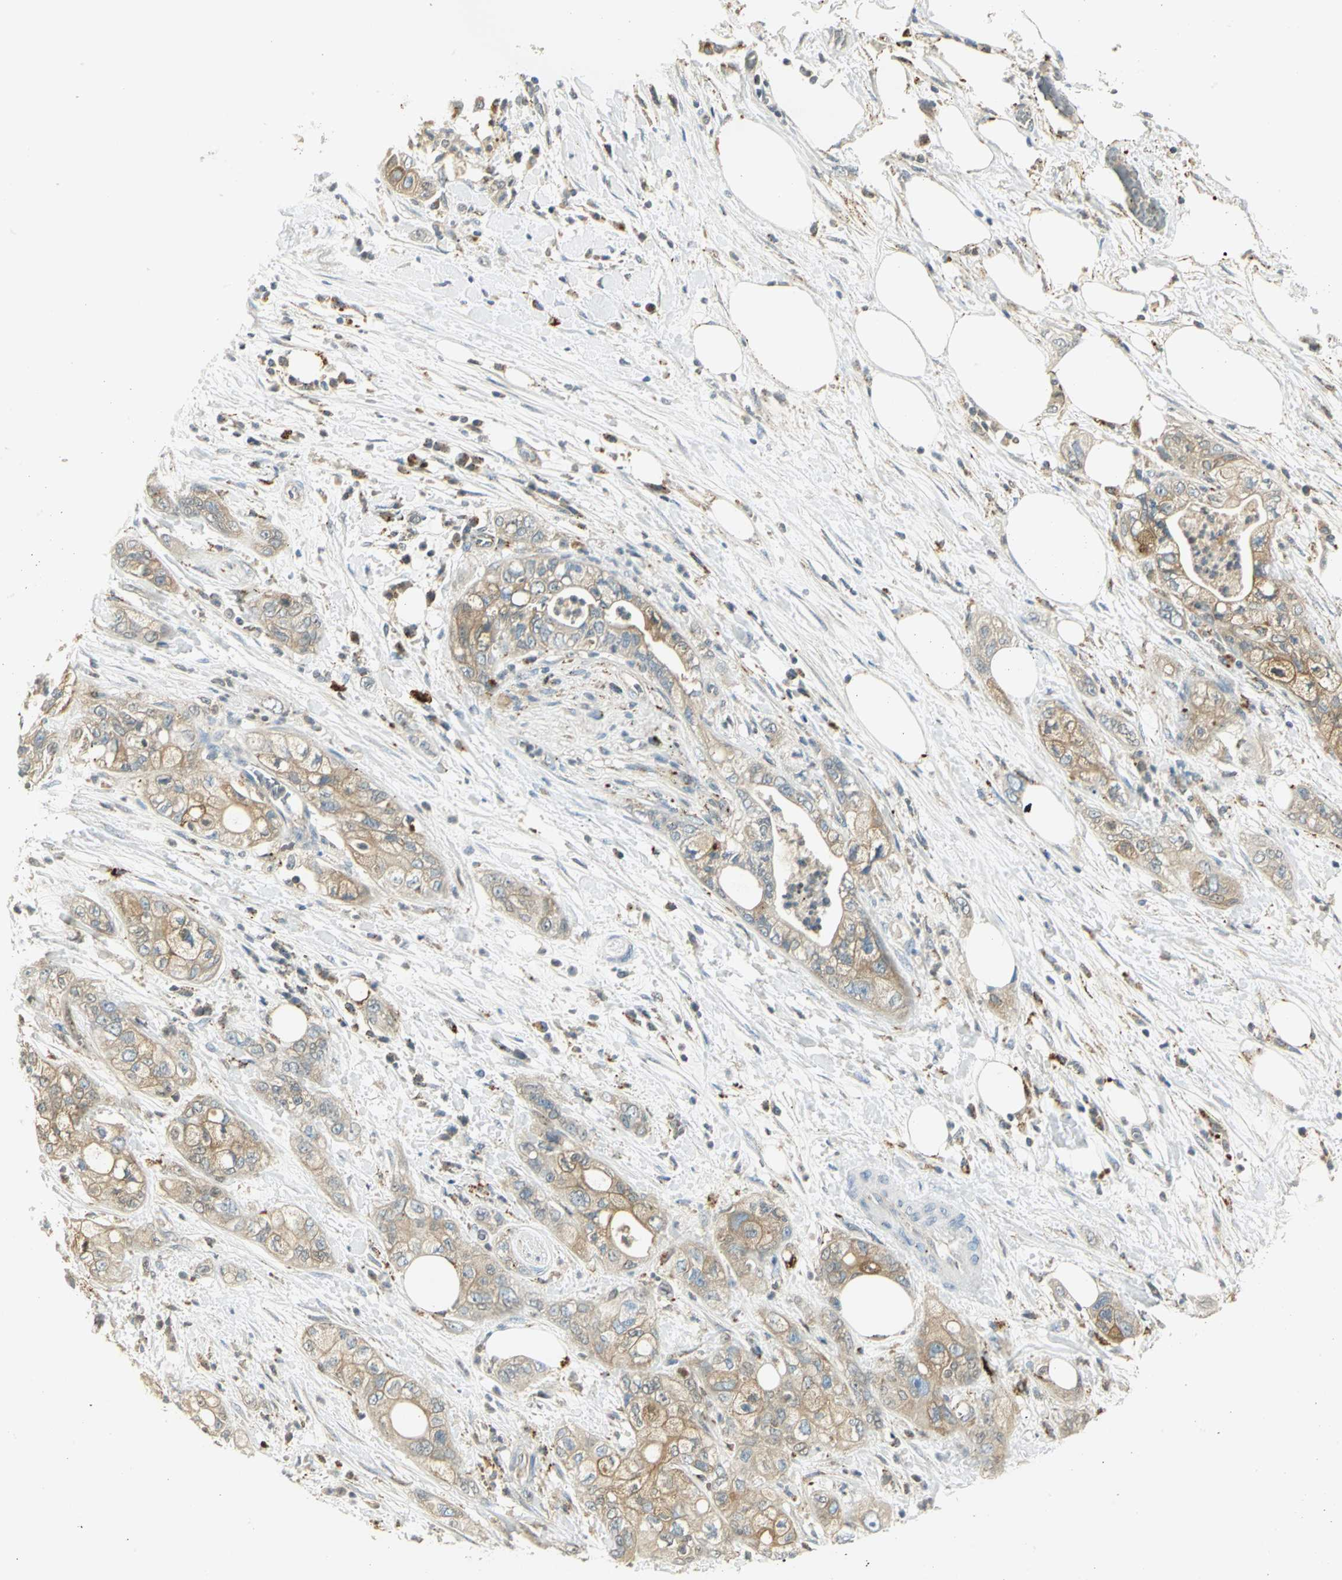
{"staining": {"intensity": "moderate", "quantity": ">75%", "location": "cytoplasmic/membranous"}, "tissue": "pancreatic cancer", "cell_type": "Tumor cells", "image_type": "cancer", "snomed": [{"axis": "morphology", "description": "Adenocarcinoma, NOS"}, {"axis": "topography", "description": "Pancreas"}], "caption": "Moderate cytoplasmic/membranous staining is seen in about >75% of tumor cells in pancreatic cancer.", "gene": "ARSA", "patient": {"sex": "male", "age": 70}}